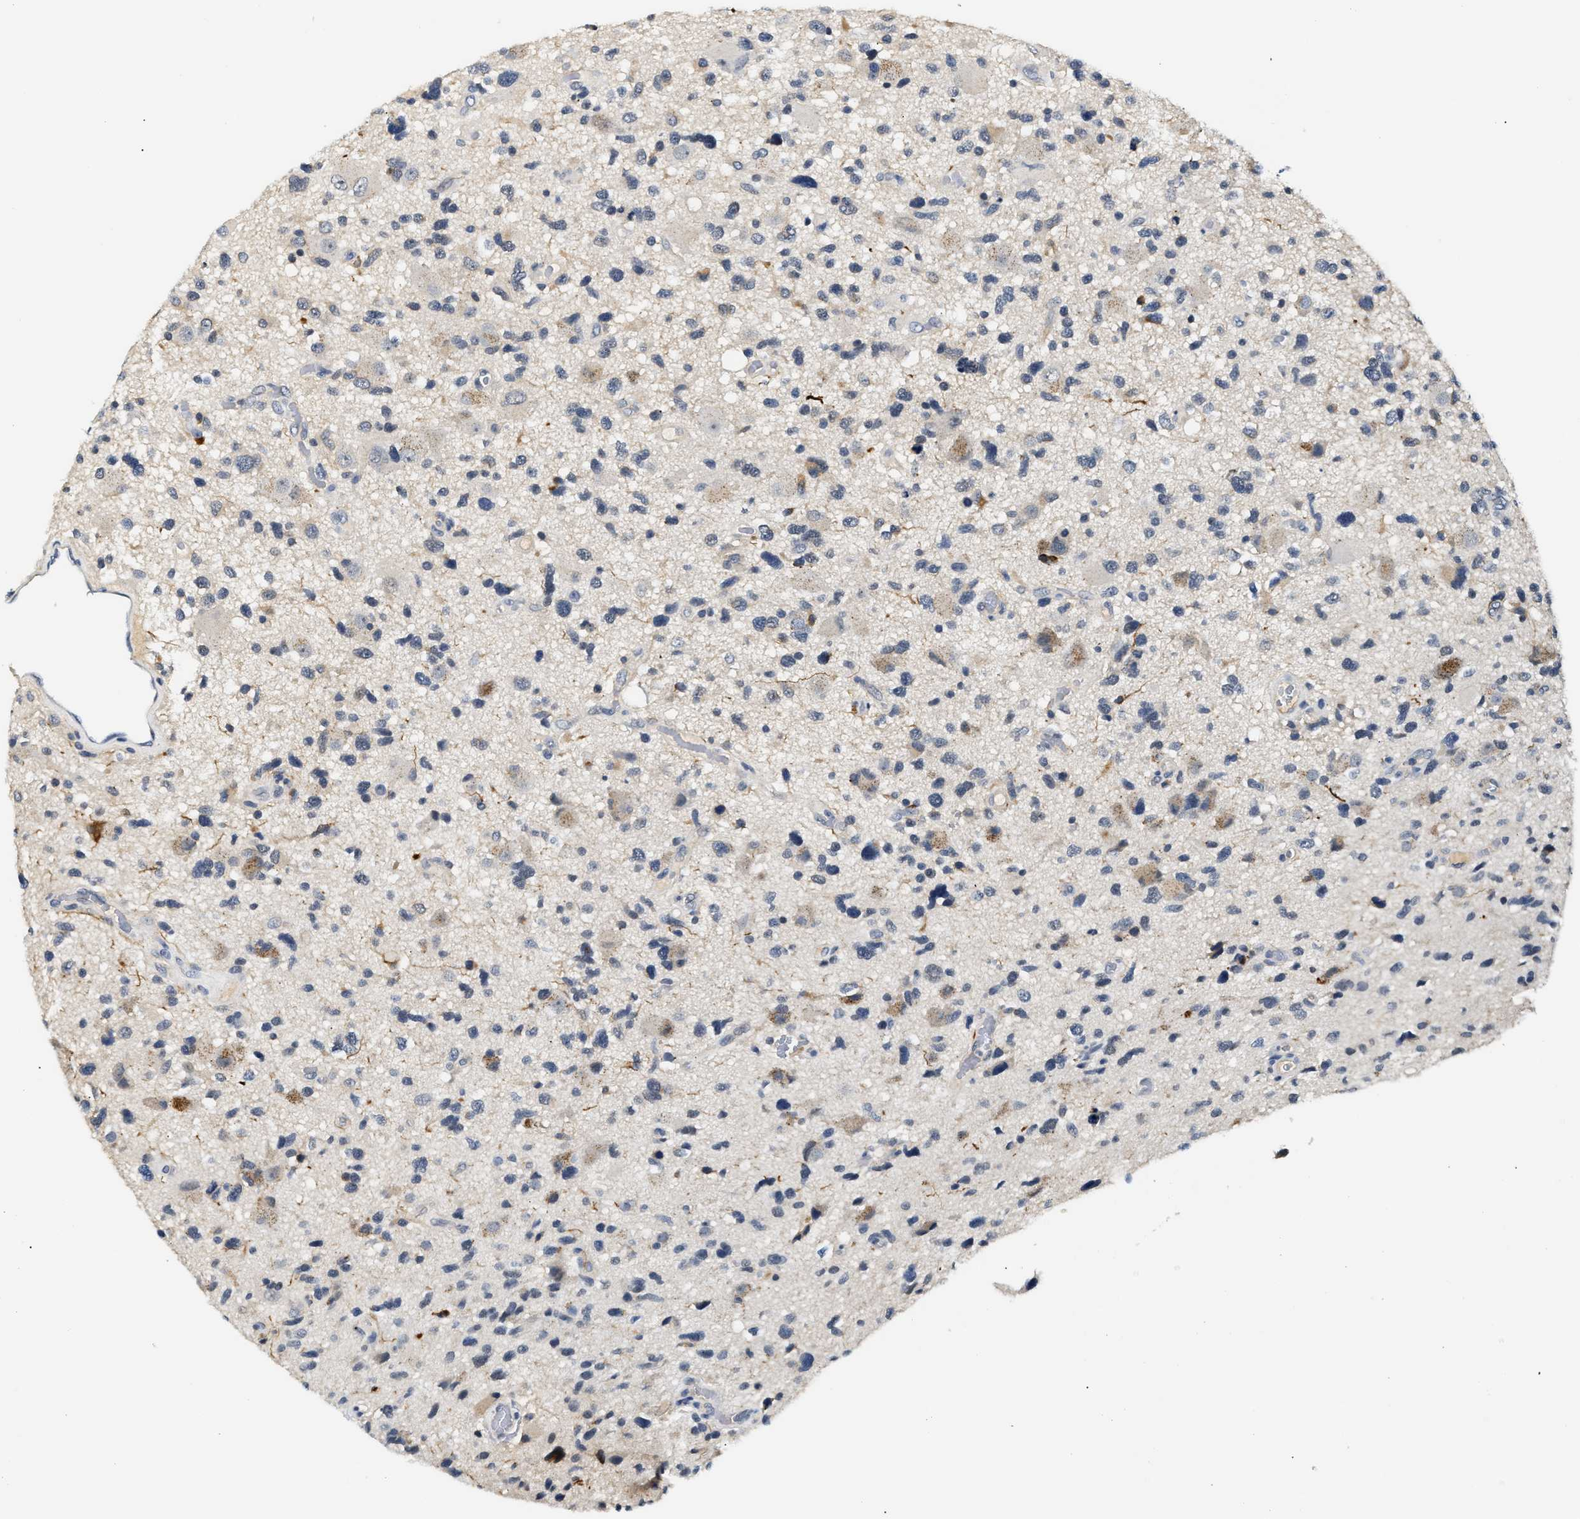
{"staining": {"intensity": "weak", "quantity": "<25%", "location": "cytoplasmic/membranous"}, "tissue": "glioma", "cell_type": "Tumor cells", "image_type": "cancer", "snomed": [{"axis": "morphology", "description": "Glioma, malignant, High grade"}, {"axis": "topography", "description": "Brain"}], "caption": "Immunohistochemistry of human malignant glioma (high-grade) exhibits no staining in tumor cells.", "gene": "MED22", "patient": {"sex": "male", "age": 33}}